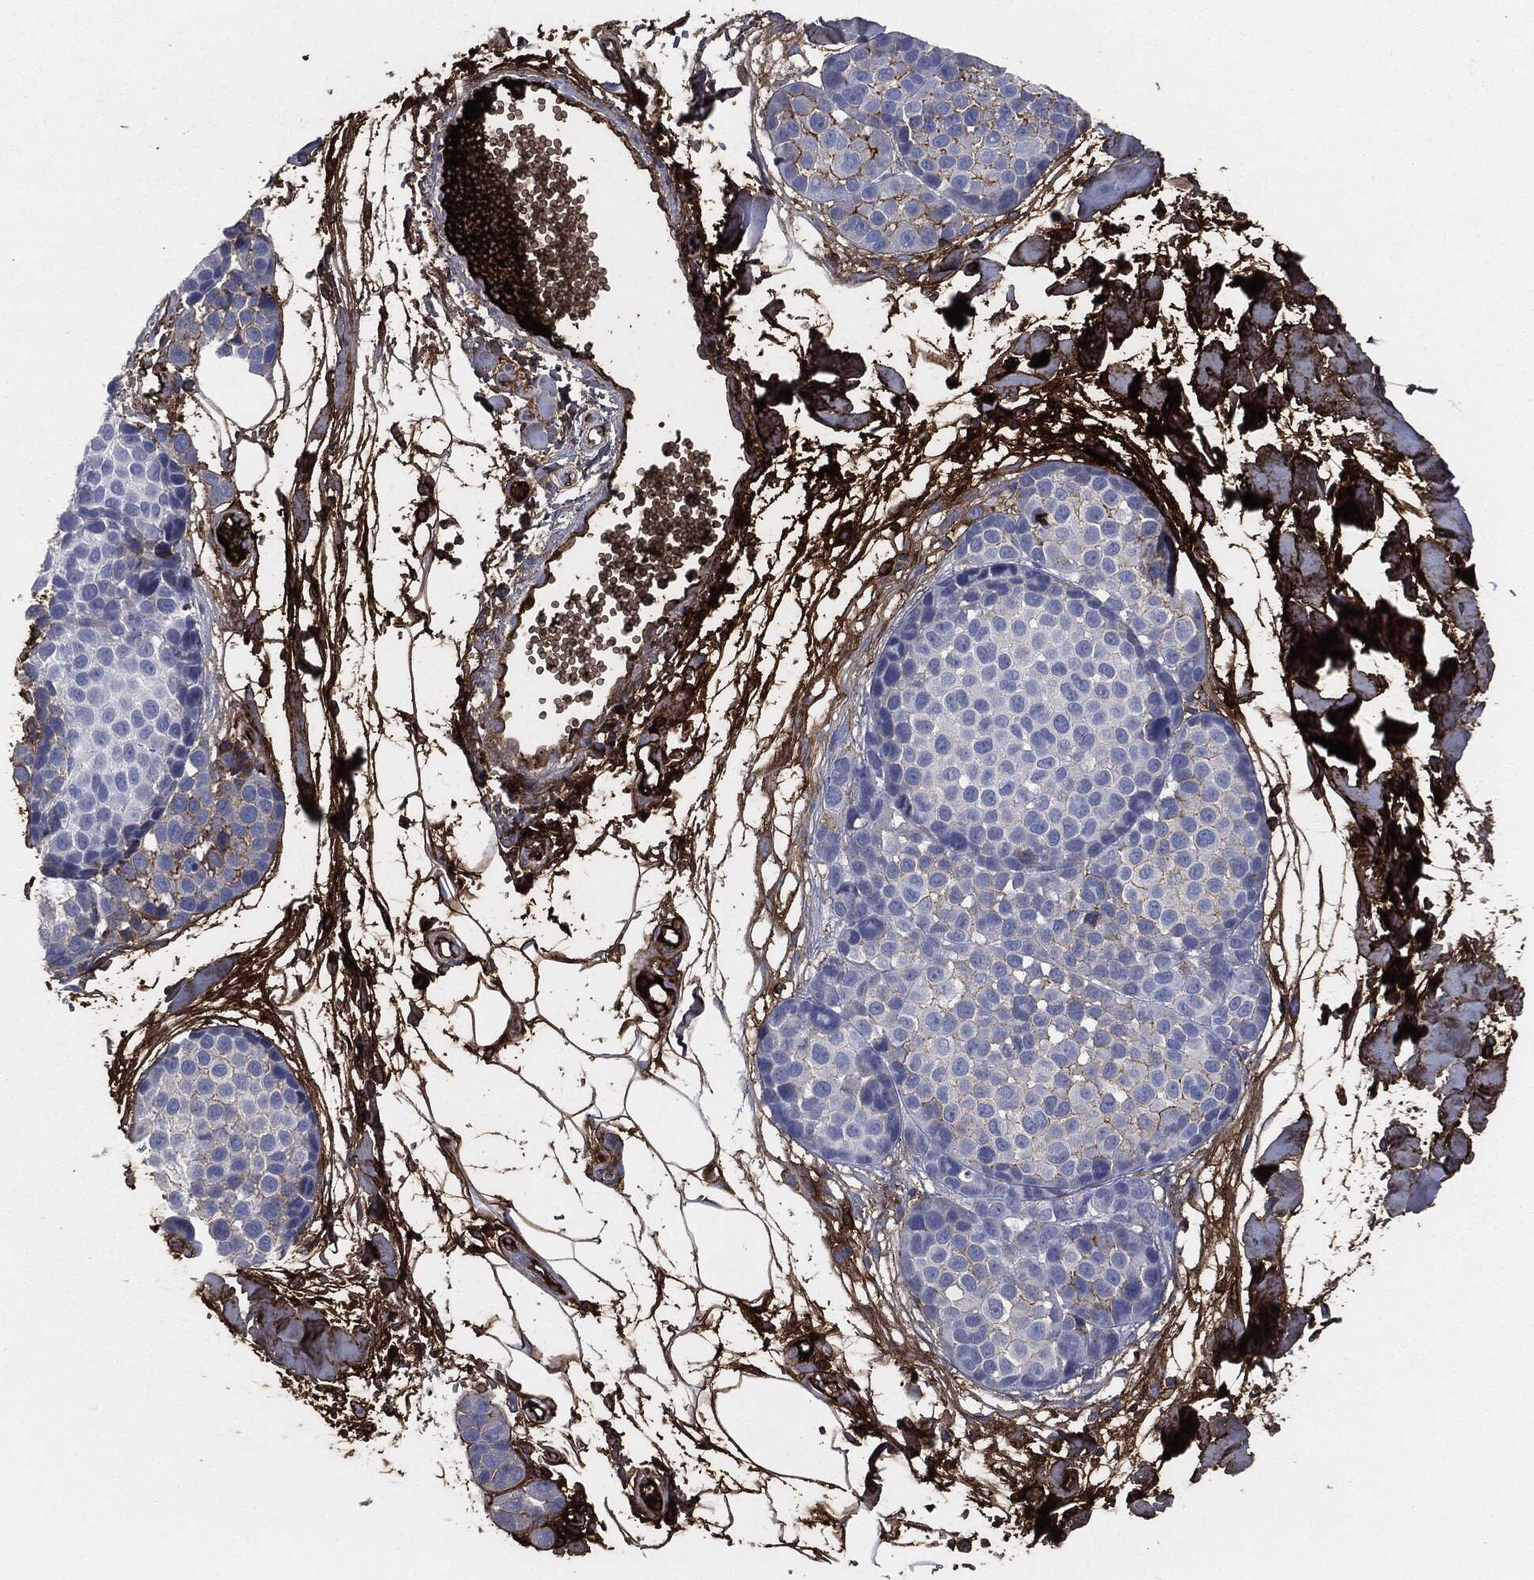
{"staining": {"intensity": "moderate", "quantity": "<25%", "location": "cytoplasmic/membranous"}, "tissue": "melanoma", "cell_type": "Tumor cells", "image_type": "cancer", "snomed": [{"axis": "morphology", "description": "Malignant melanoma, NOS"}, {"axis": "topography", "description": "Skin"}], "caption": "Immunohistochemical staining of malignant melanoma demonstrates moderate cytoplasmic/membranous protein positivity in about <25% of tumor cells.", "gene": "APOB", "patient": {"sex": "female", "age": 86}}